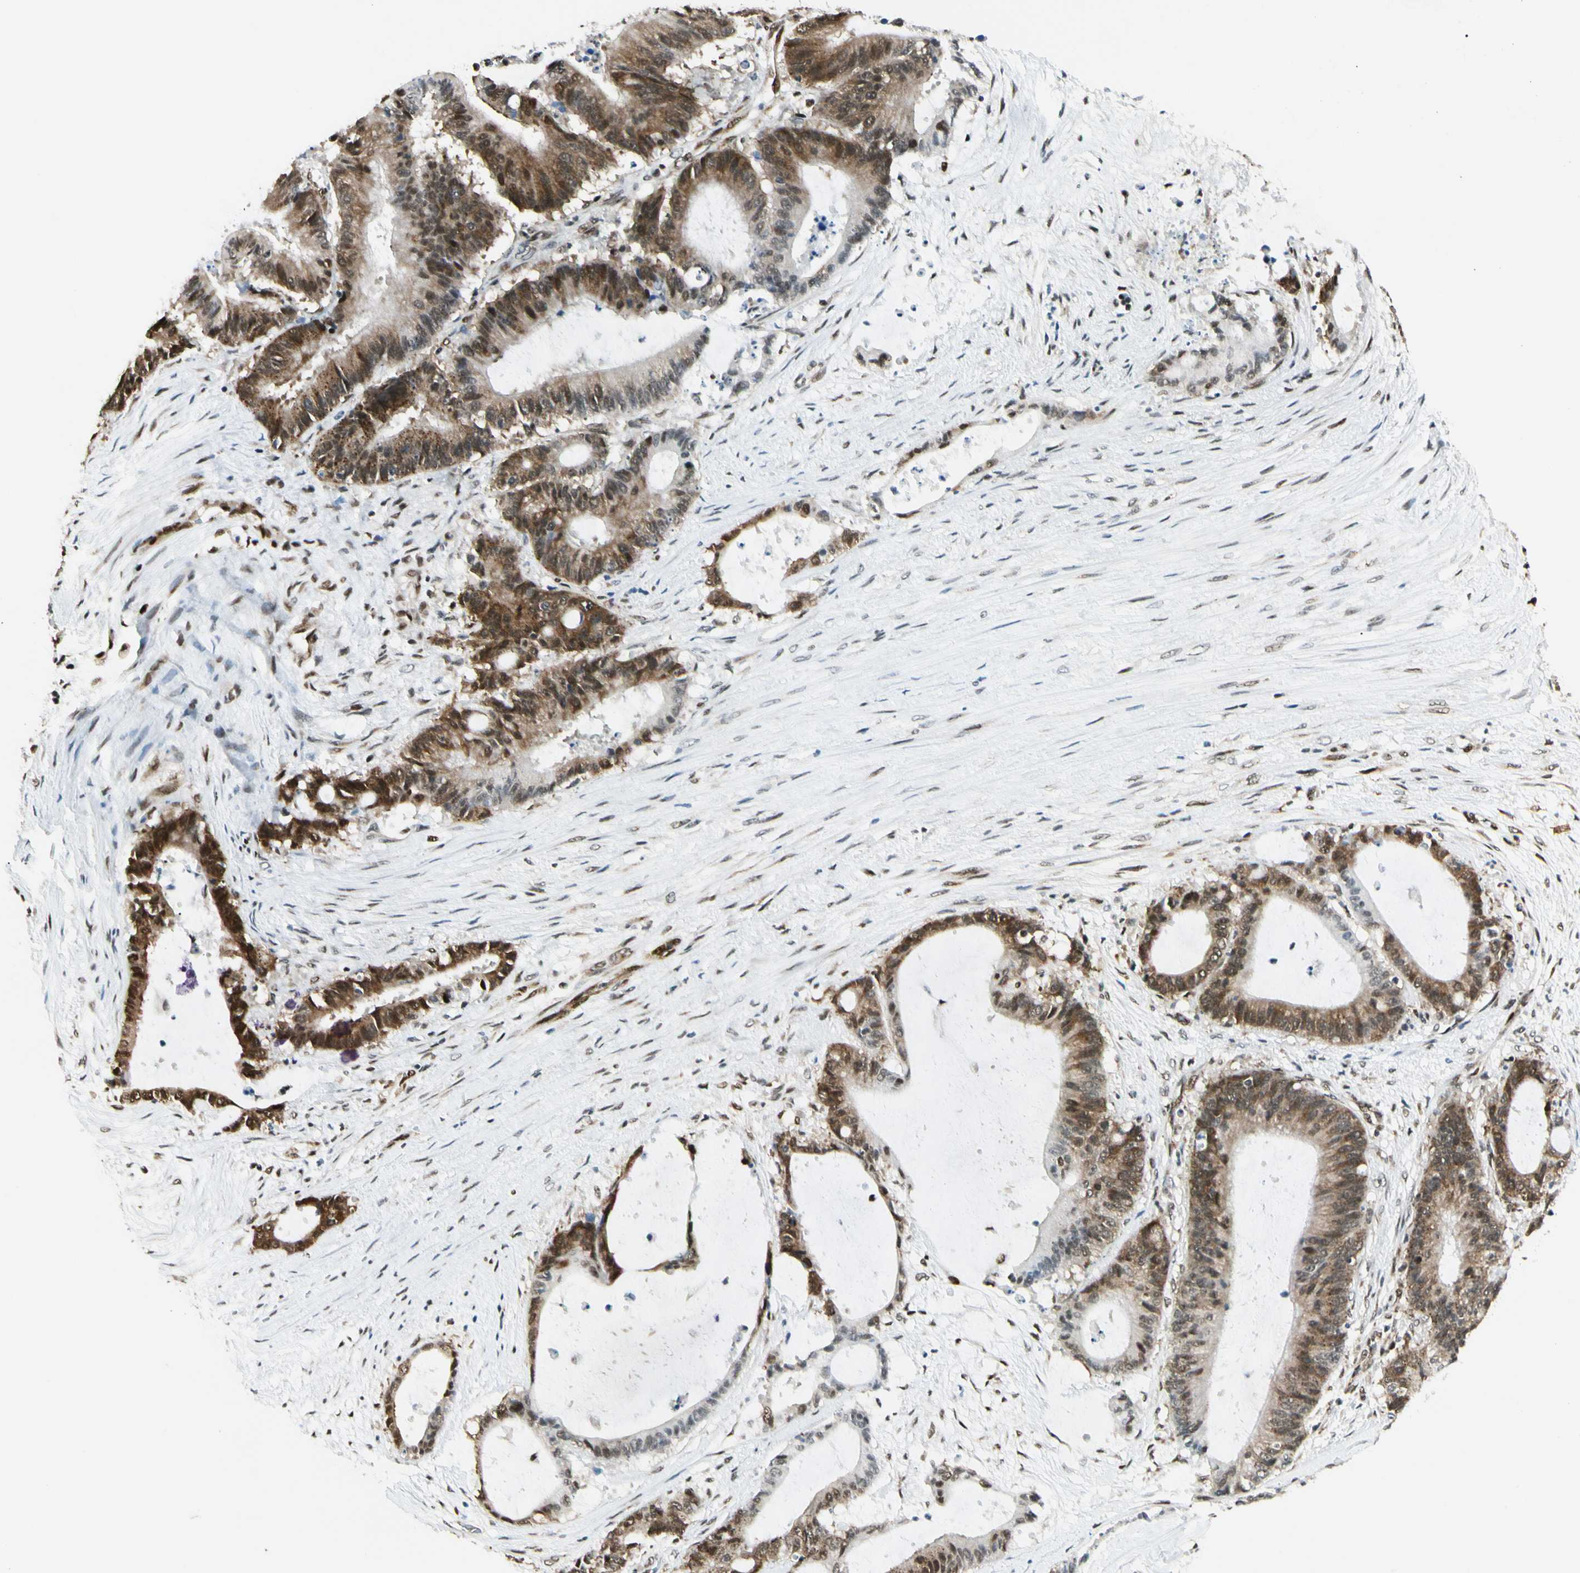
{"staining": {"intensity": "strong", "quantity": ">75%", "location": "cytoplasmic/membranous,nuclear"}, "tissue": "liver cancer", "cell_type": "Tumor cells", "image_type": "cancer", "snomed": [{"axis": "morphology", "description": "Cholangiocarcinoma"}, {"axis": "topography", "description": "Liver"}], "caption": "This is an image of immunohistochemistry staining of liver cancer (cholangiocarcinoma), which shows strong positivity in the cytoplasmic/membranous and nuclear of tumor cells.", "gene": "FUS", "patient": {"sex": "female", "age": 73}}